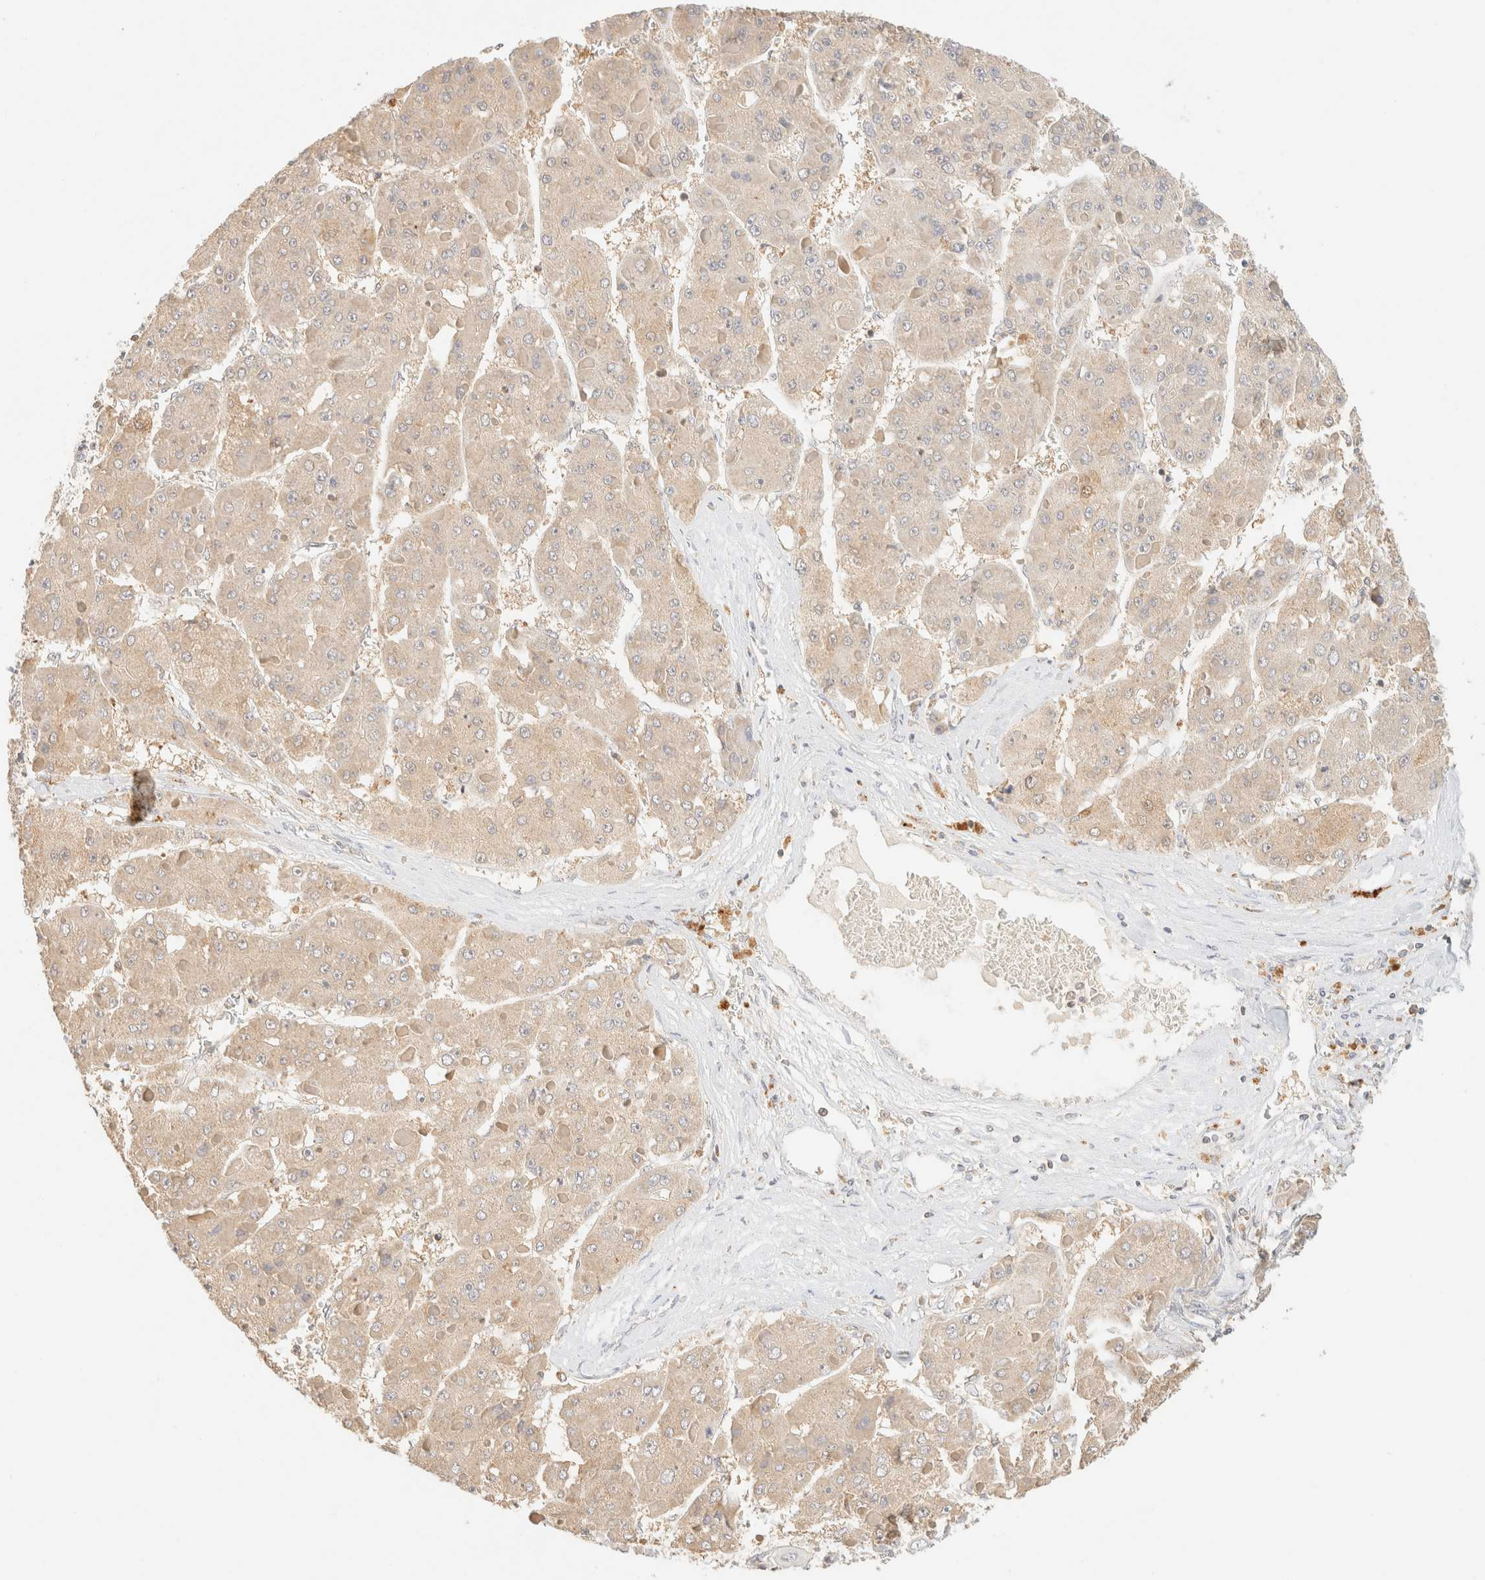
{"staining": {"intensity": "negative", "quantity": "none", "location": "none"}, "tissue": "liver cancer", "cell_type": "Tumor cells", "image_type": "cancer", "snomed": [{"axis": "morphology", "description": "Carcinoma, Hepatocellular, NOS"}, {"axis": "topography", "description": "Liver"}], "caption": "A high-resolution histopathology image shows IHC staining of liver cancer, which shows no significant positivity in tumor cells.", "gene": "TIMD4", "patient": {"sex": "female", "age": 73}}